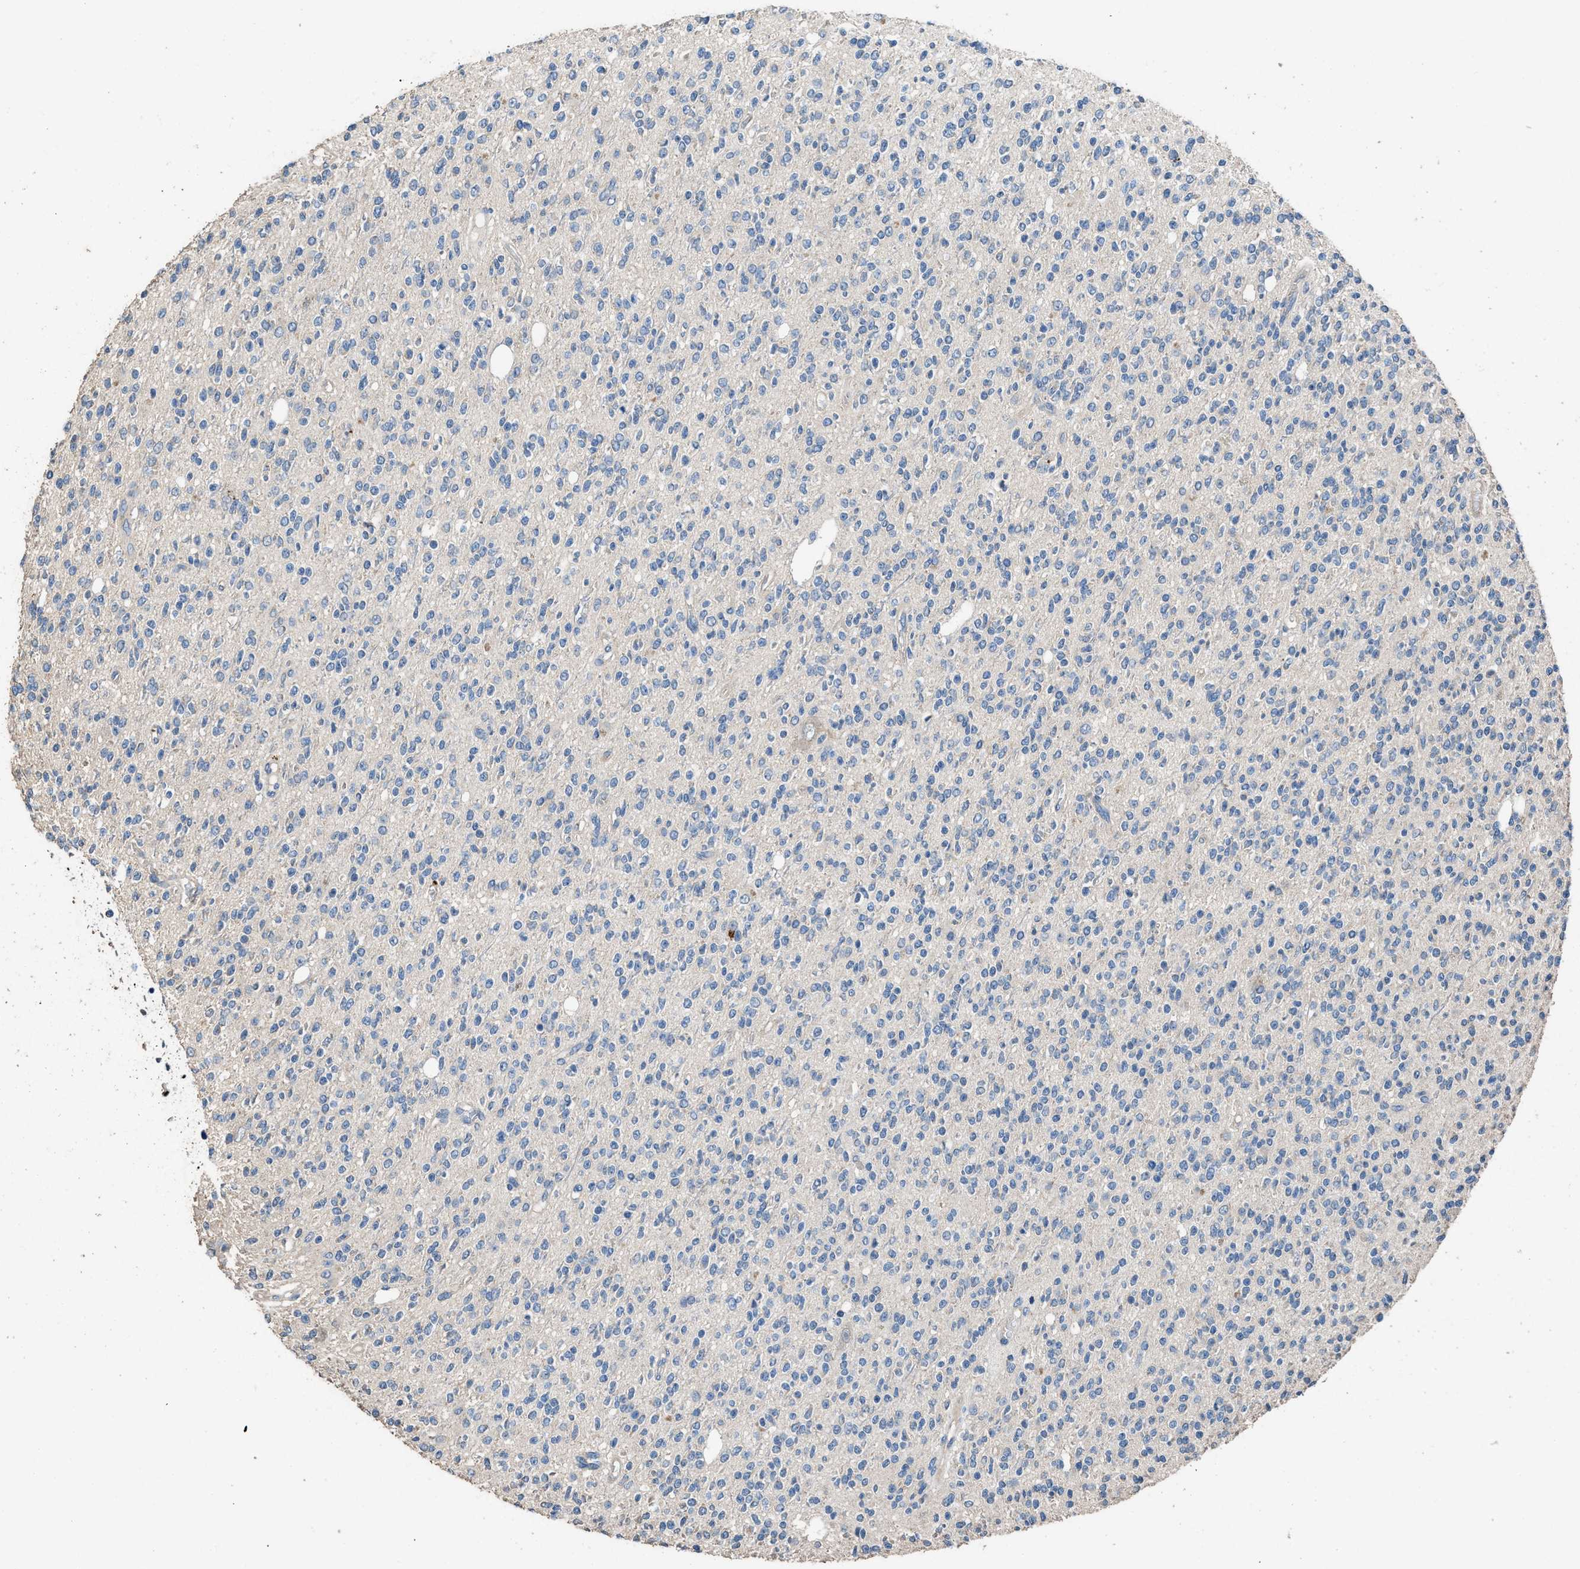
{"staining": {"intensity": "negative", "quantity": "none", "location": "none"}, "tissue": "glioma", "cell_type": "Tumor cells", "image_type": "cancer", "snomed": [{"axis": "morphology", "description": "Glioma, malignant, High grade"}, {"axis": "topography", "description": "Brain"}], "caption": "Immunohistochemistry histopathology image of human malignant glioma (high-grade) stained for a protein (brown), which demonstrates no staining in tumor cells.", "gene": "ITSN1", "patient": {"sex": "male", "age": 34}}